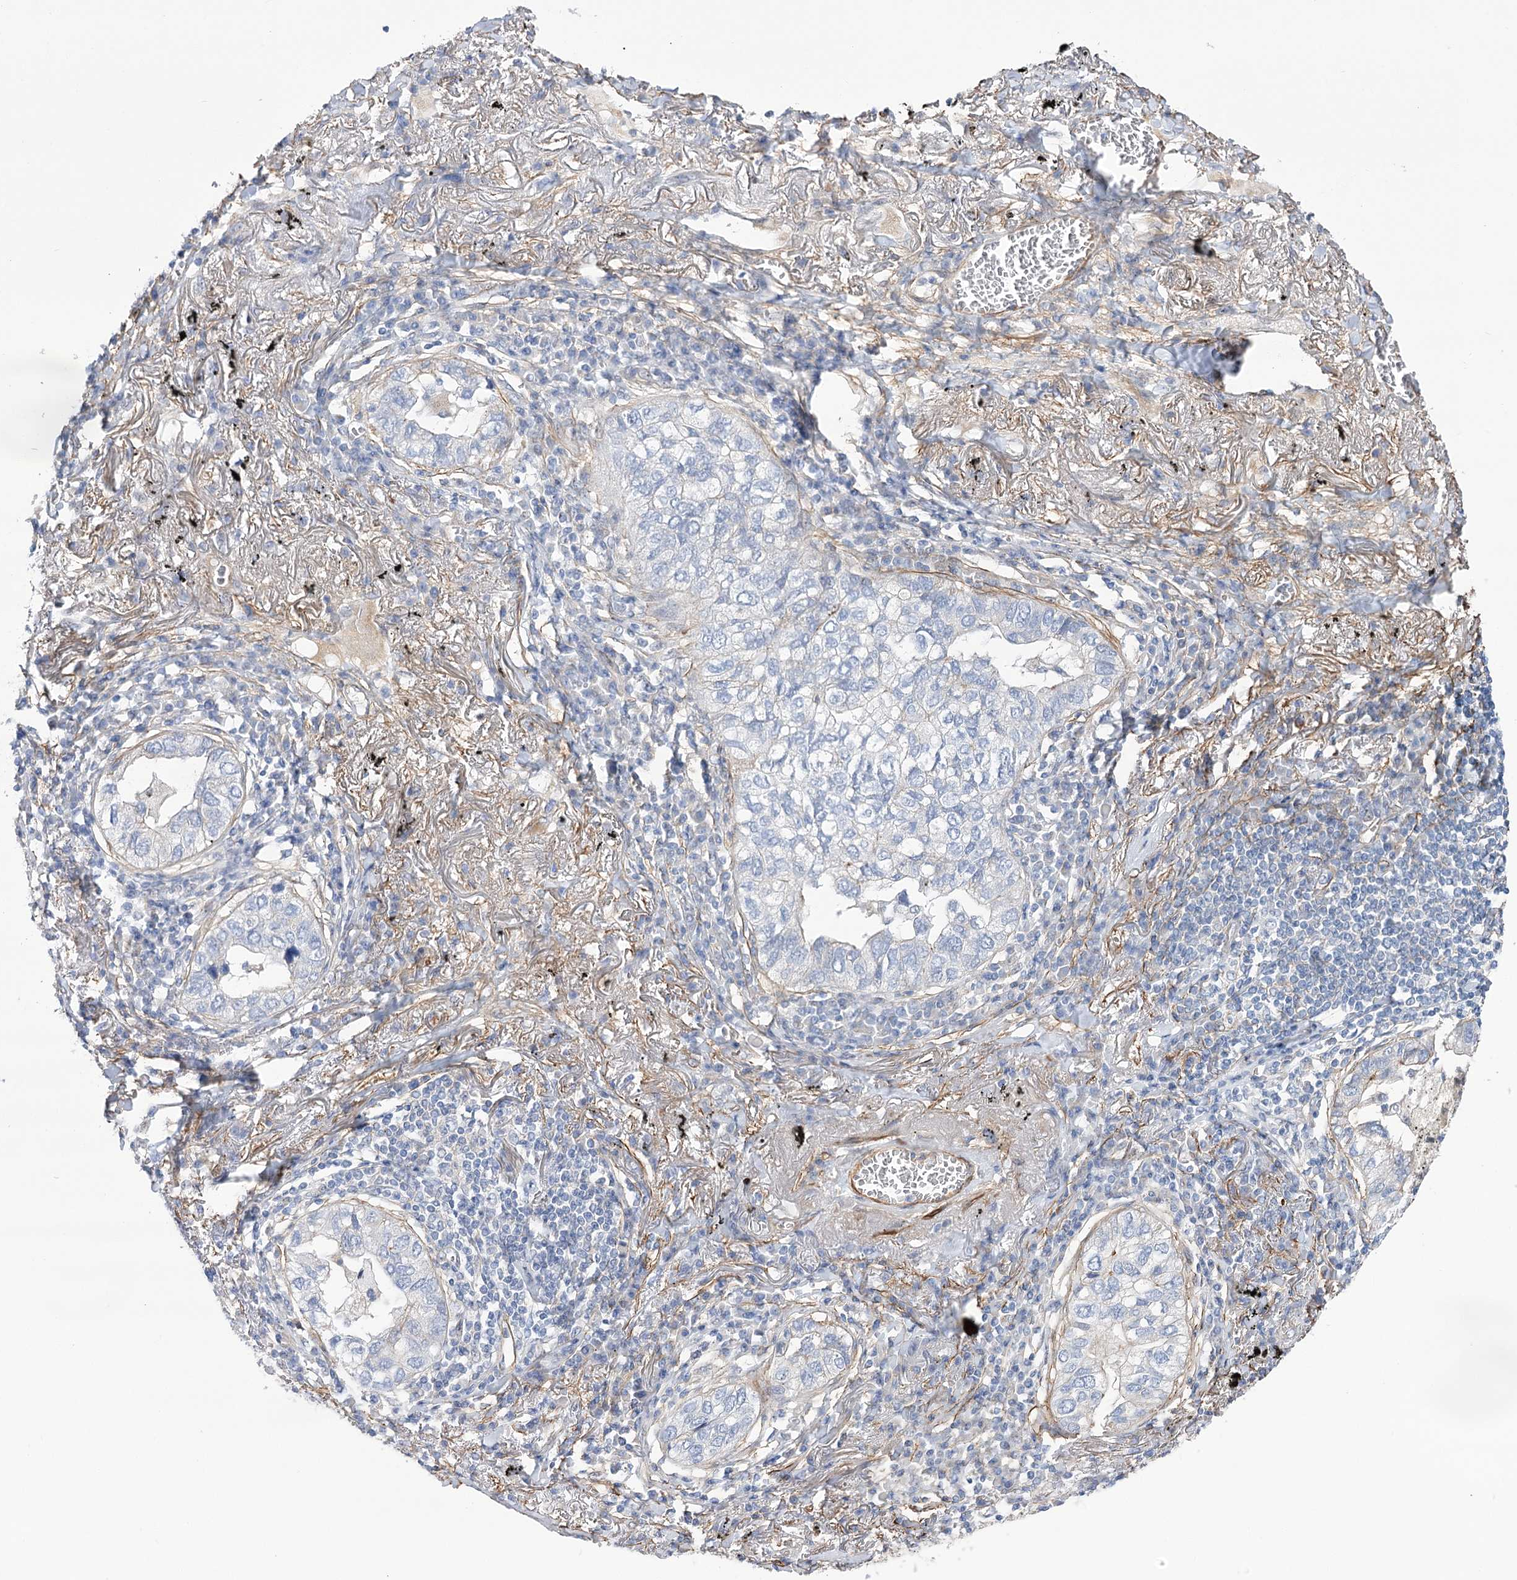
{"staining": {"intensity": "negative", "quantity": "none", "location": "none"}, "tissue": "lung cancer", "cell_type": "Tumor cells", "image_type": "cancer", "snomed": [{"axis": "morphology", "description": "Adenocarcinoma, NOS"}, {"axis": "topography", "description": "Lung"}], "caption": "A histopathology image of human lung cancer is negative for staining in tumor cells.", "gene": "WASHC3", "patient": {"sex": "male", "age": 65}}